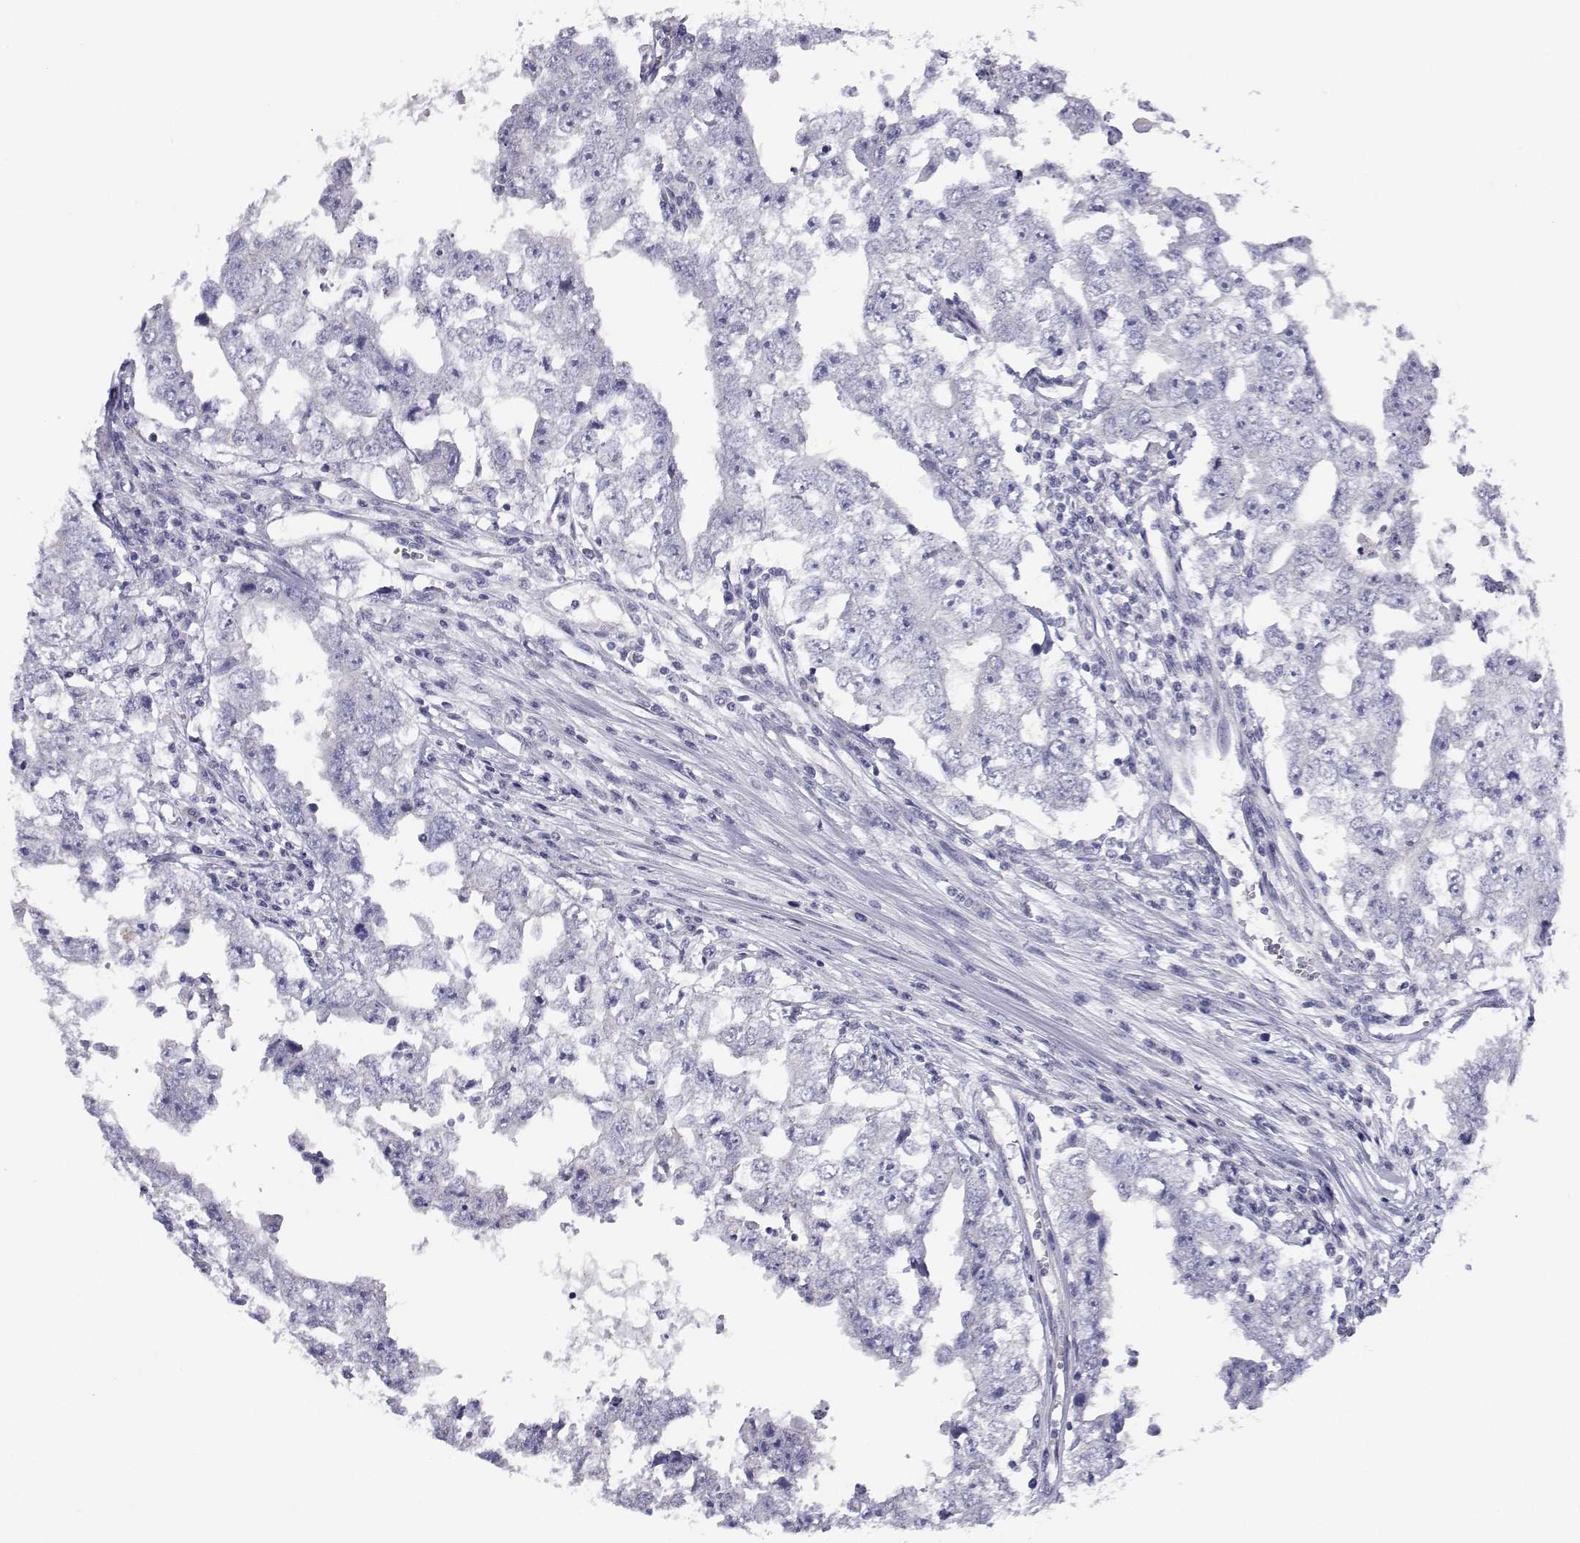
{"staining": {"intensity": "negative", "quantity": "none", "location": "none"}, "tissue": "testis cancer", "cell_type": "Tumor cells", "image_type": "cancer", "snomed": [{"axis": "morphology", "description": "Carcinoma, Embryonal, NOS"}, {"axis": "topography", "description": "Testis"}], "caption": "IHC histopathology image of neoplastic tissue: testis cancer stained with DAB exhibits no significant protein expression in tumor cells. (Brightfield microscopy of DAB (3,3'-diaminobenzidine) immunohistochemistry at high magnification).", "gene": "ANKRD65", "patient": {"sex": "male", "age": 36}}